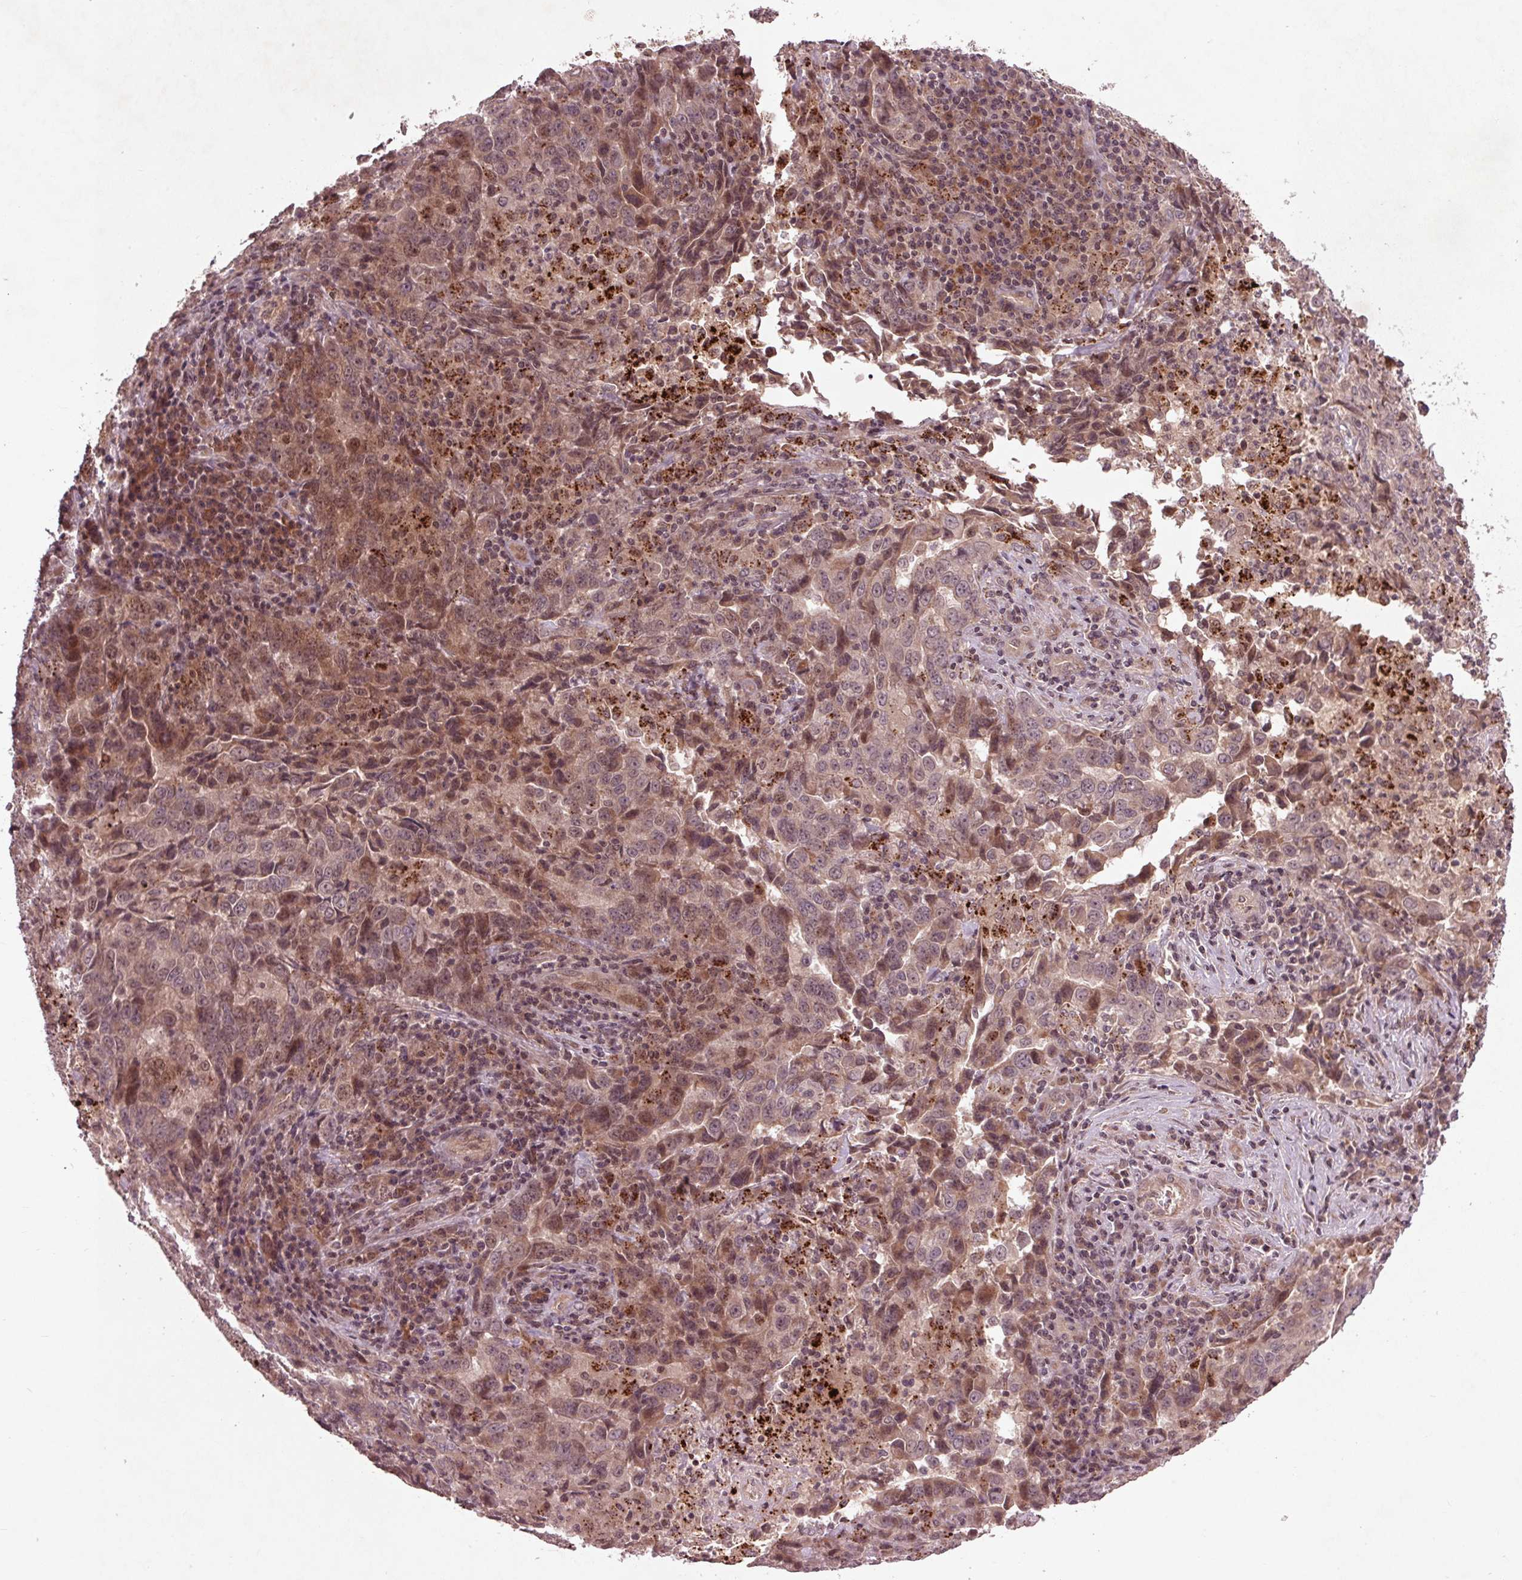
{"staining": {"intensity": "moderate", "quantity": "25%-75%", "location": "cytoplasmic/membranous,nuclear"}, "tissue": "lung cancer", "cell_type": "Tumor cells", "image_type": "cancer", "snomed": [{"axis": "morphology", "description": "Adenocarcinoma, NOS"}, {"axis": "topography", "description": "Lung"}], "caption": "This histopathology image exhibits immunohistochemistry staining of human lung cancer, with medium moderate cytoplasmic/membranous and nuclear staining in about 25%-75% of tumor cells.", "gene": "CDKL4", "patient": {"sex": "male", "age": 67}}